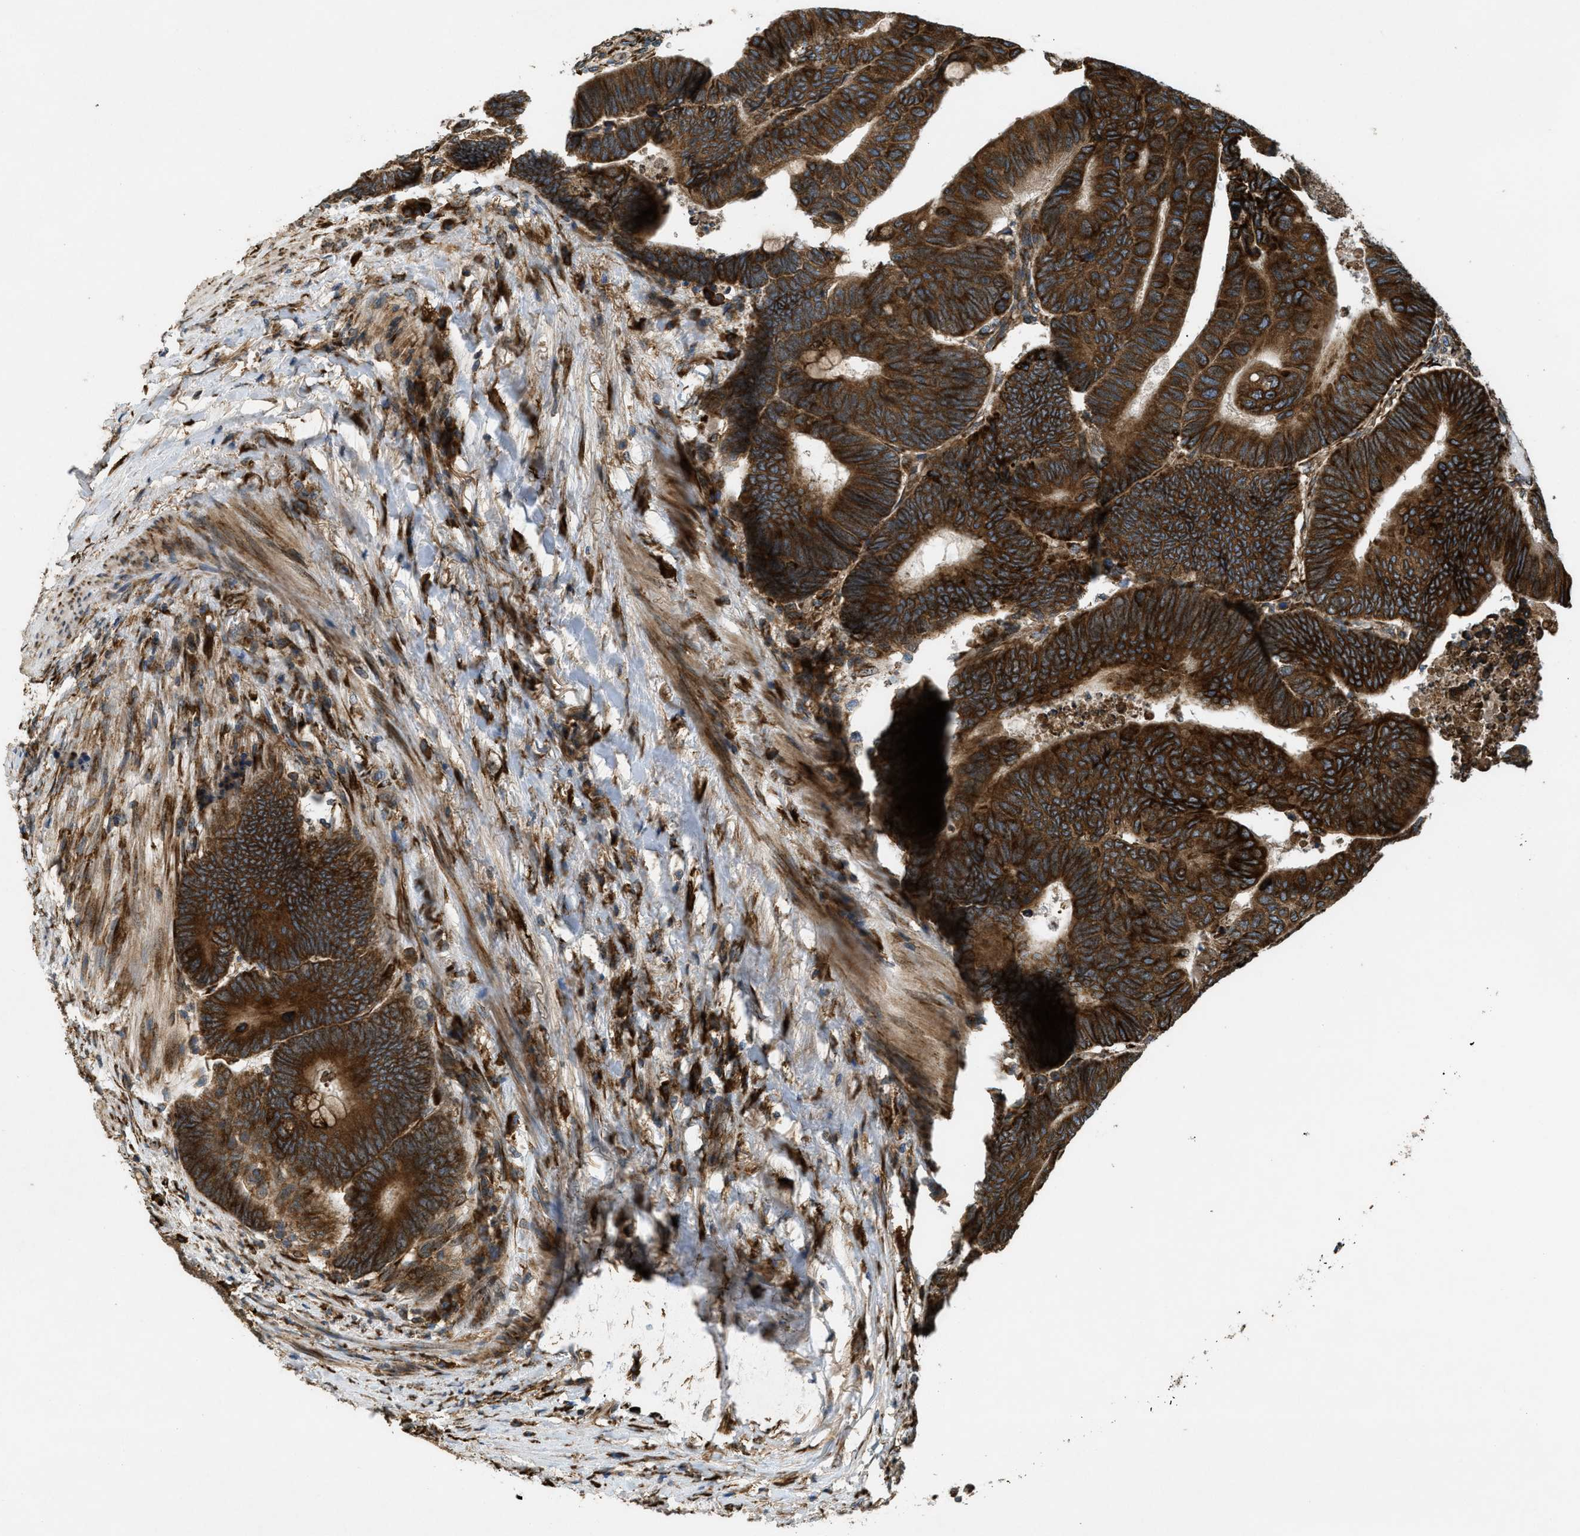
{"staining": {"intensity": "strong", "quantity": ">75%", "location": "cytoplasmic/membranous"}, "tissue": "colorectal cancer", "cell_type": "Tumor cells", "image_type": "cancer", "snomed": [{"axis": "morphology", "description": "Normal tissue, NOS"}, {"axis": "morphology", "description": "Adenocarcinoma, NOS"}, {"axis": "topography", "description": "Rectum"}, {"axis": "topography", "description": "Peripheral nerve tissue"}], "caption": "Colorectal cancer (adenocarcinoma) stained with a brown dye displays strong cytoplasmic/membranous positive expression in approximately >75% of tumor cells.", "gene": "PCDH18", "patient": {"sex": "male", "age": 92}}